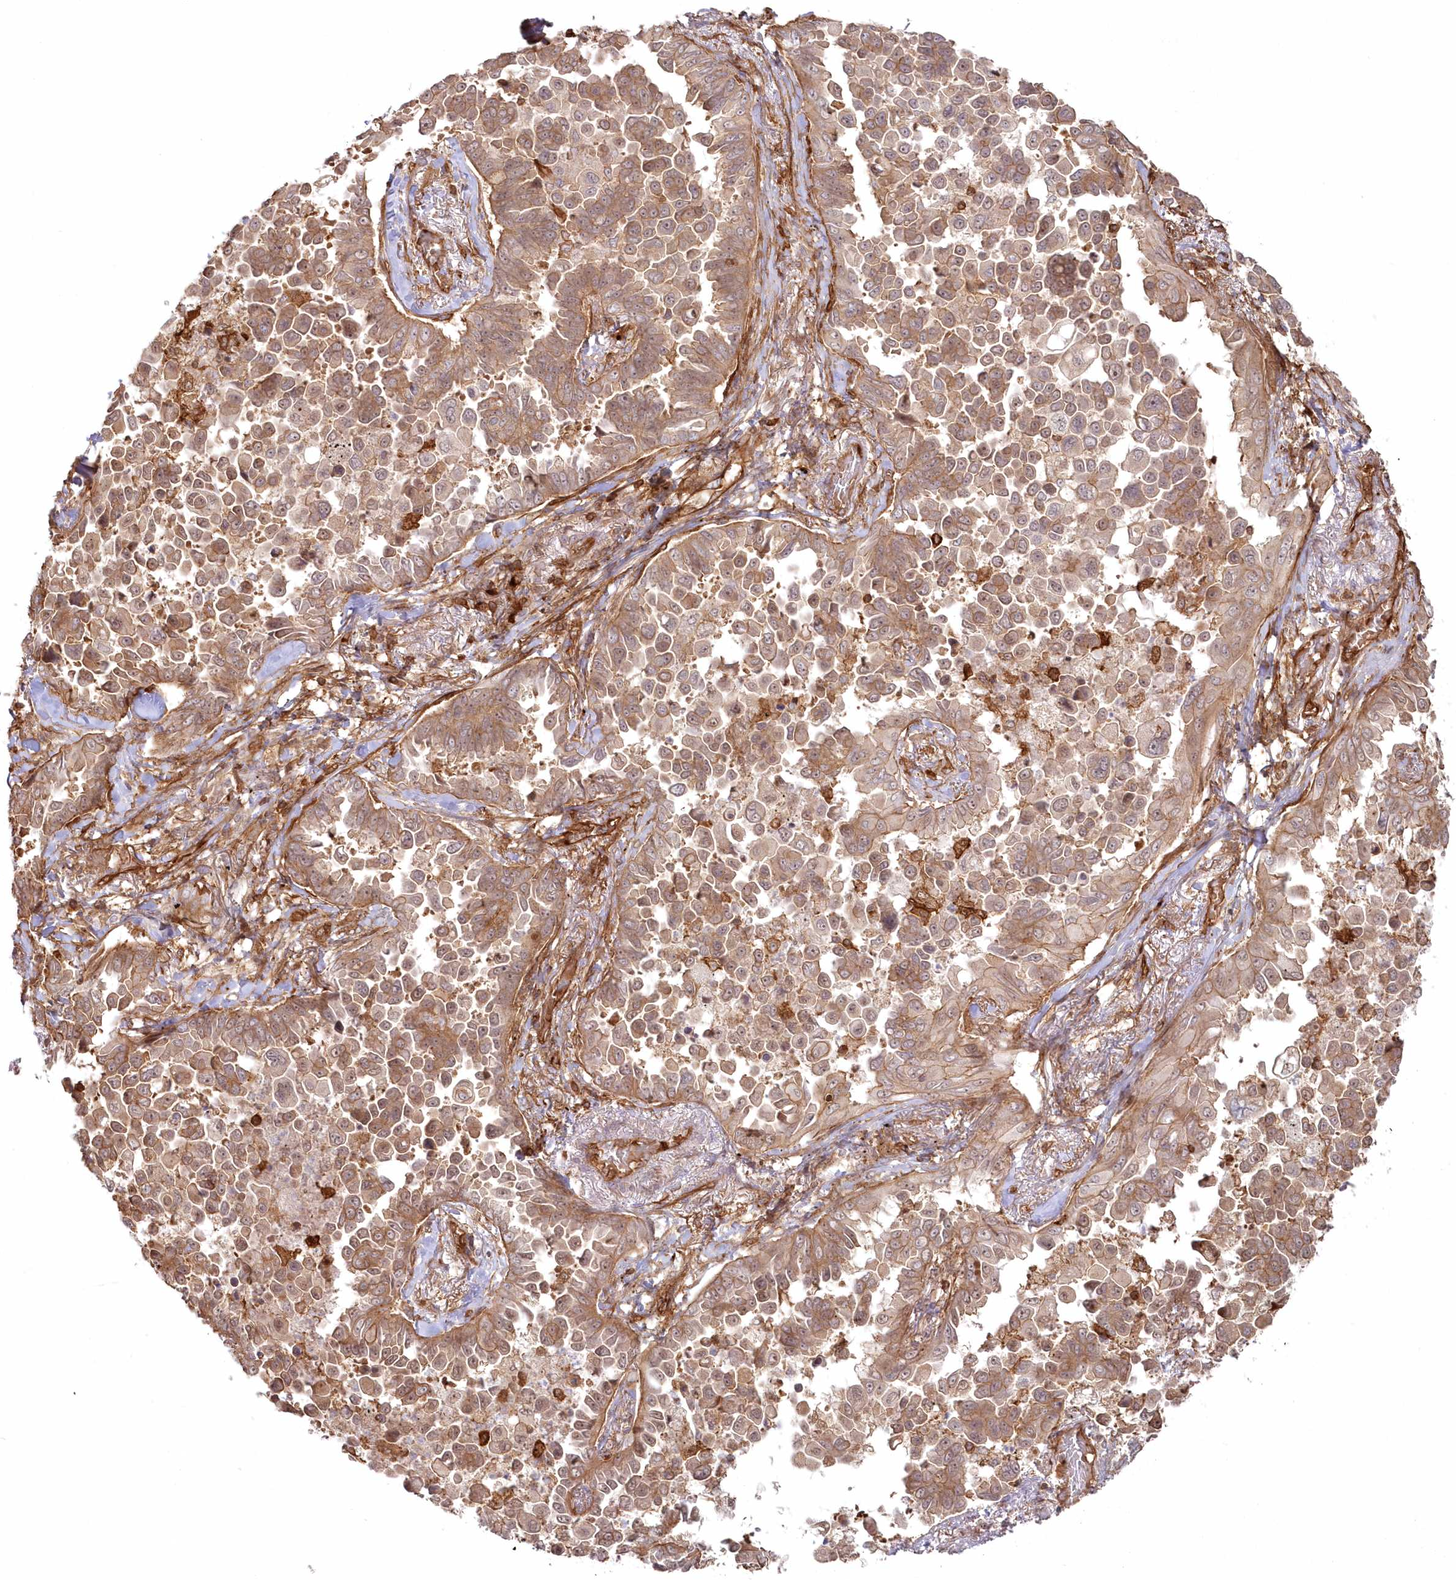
{"staining": {"intensity": "moderate", "quantity": ">75%", "location": "cytoplasmic/membranous"}, "tissue": "lung cancer", "cell_type": "Tumor cells", "image_type": "cancer", "snomed": [{"axis": "morphology", "description": "Adenocarcinoma, NOS"}, {"axis": "topography", "description": "Lung"}], "caption": "This histopathology image displays immunohistochemistry staining of adenocarcinoma (lung), with medium moderate cytoplasmic/membranous expression in about >75% of tumor cells.", "gene": "RGCC", "patient": {"sex": "female", "age": 67}}